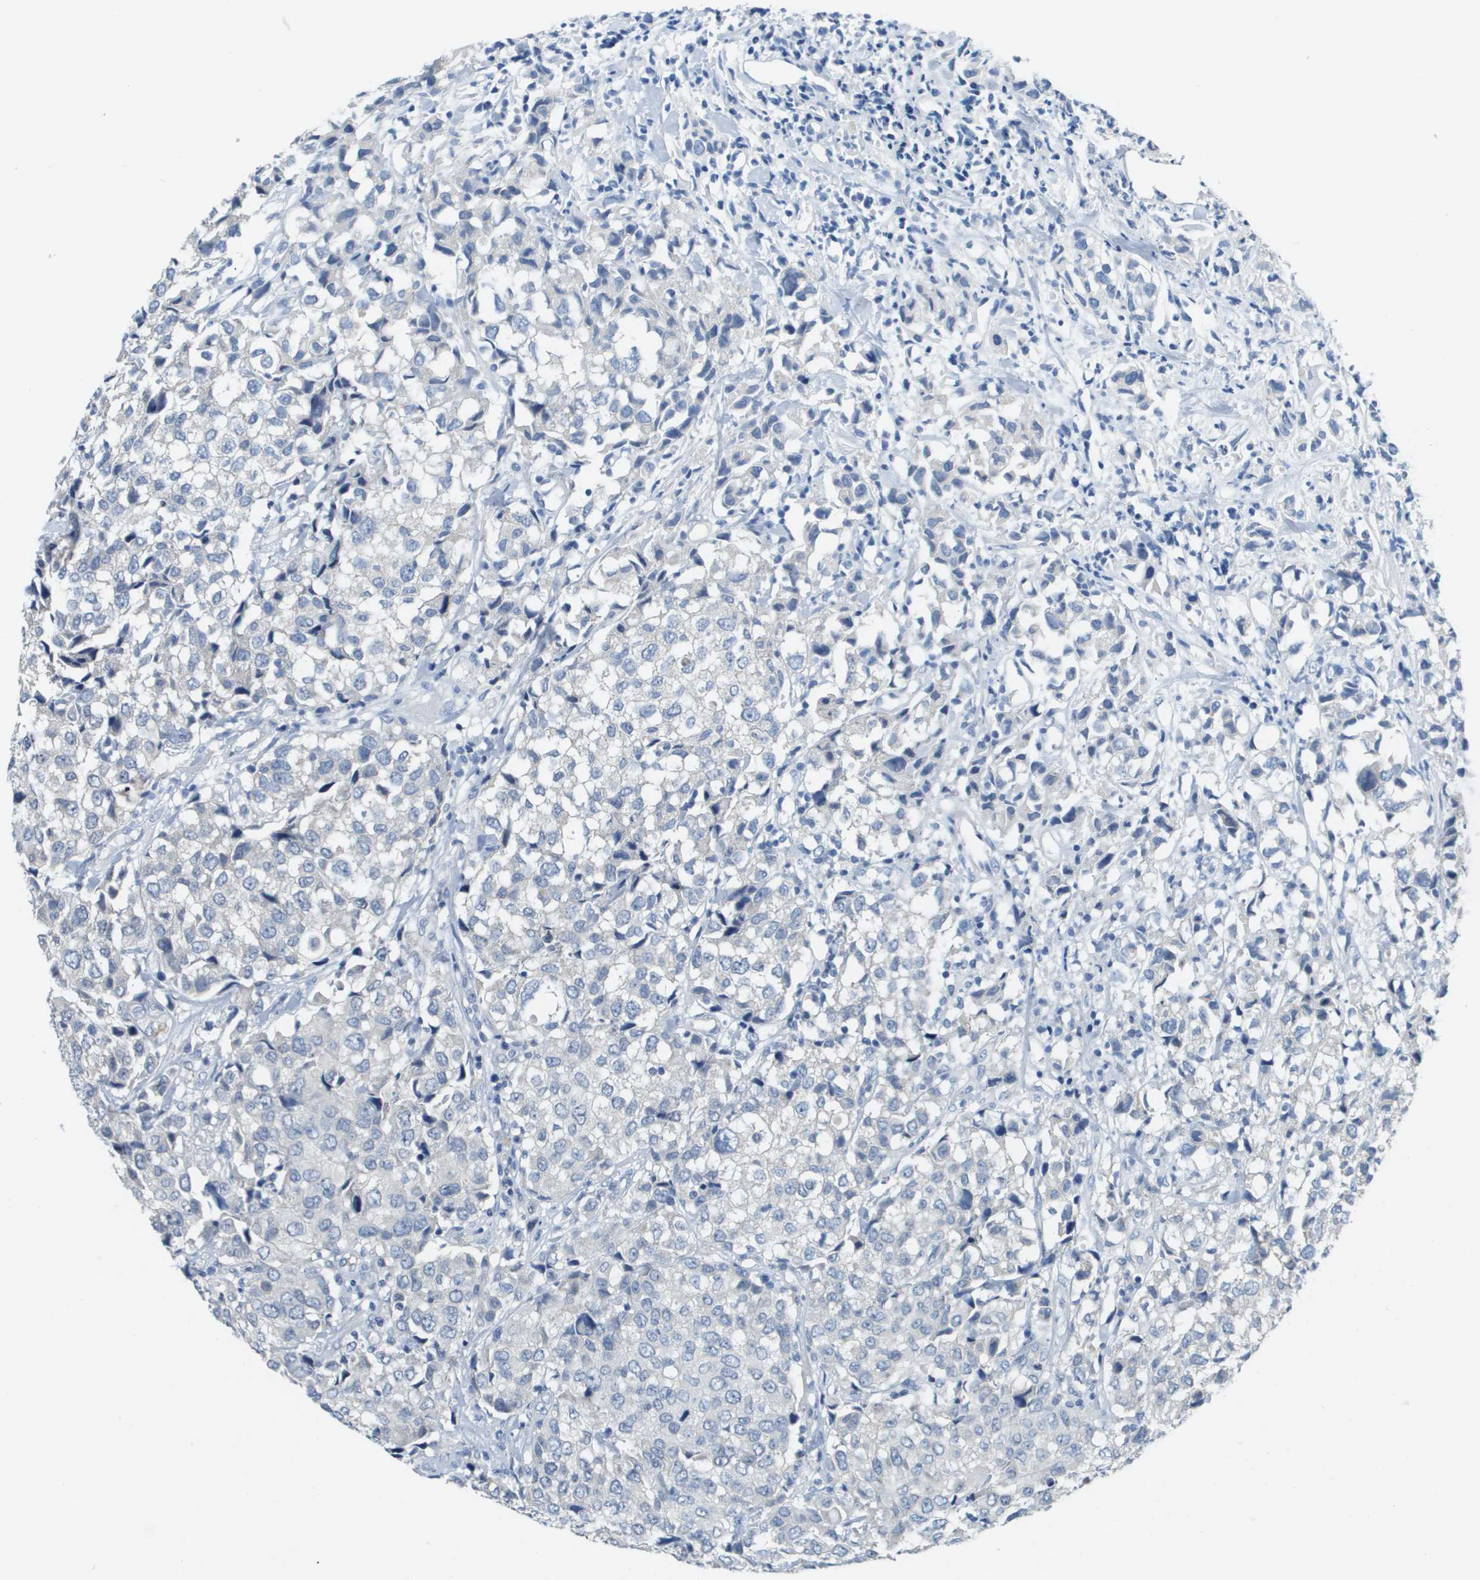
{"staining": {"intensity": "negative", "quantity": "none", "location": "none"}, "tissue": "urothelial cancer", "cell_type": "Tumor cells", "image_type": "cancer", "snomed": [{"axis": "morphology", "description": "Urothelial carcinoma, High grade"}, {"axis": "topography", "description": "Urinary bladder"}], "caption": "There is no significant positivity in tumor cells of urothelial cancer. Nuclei are stained in blue.", "gene": "NCS1", "patient": {"sex": "female", "age": 75}}